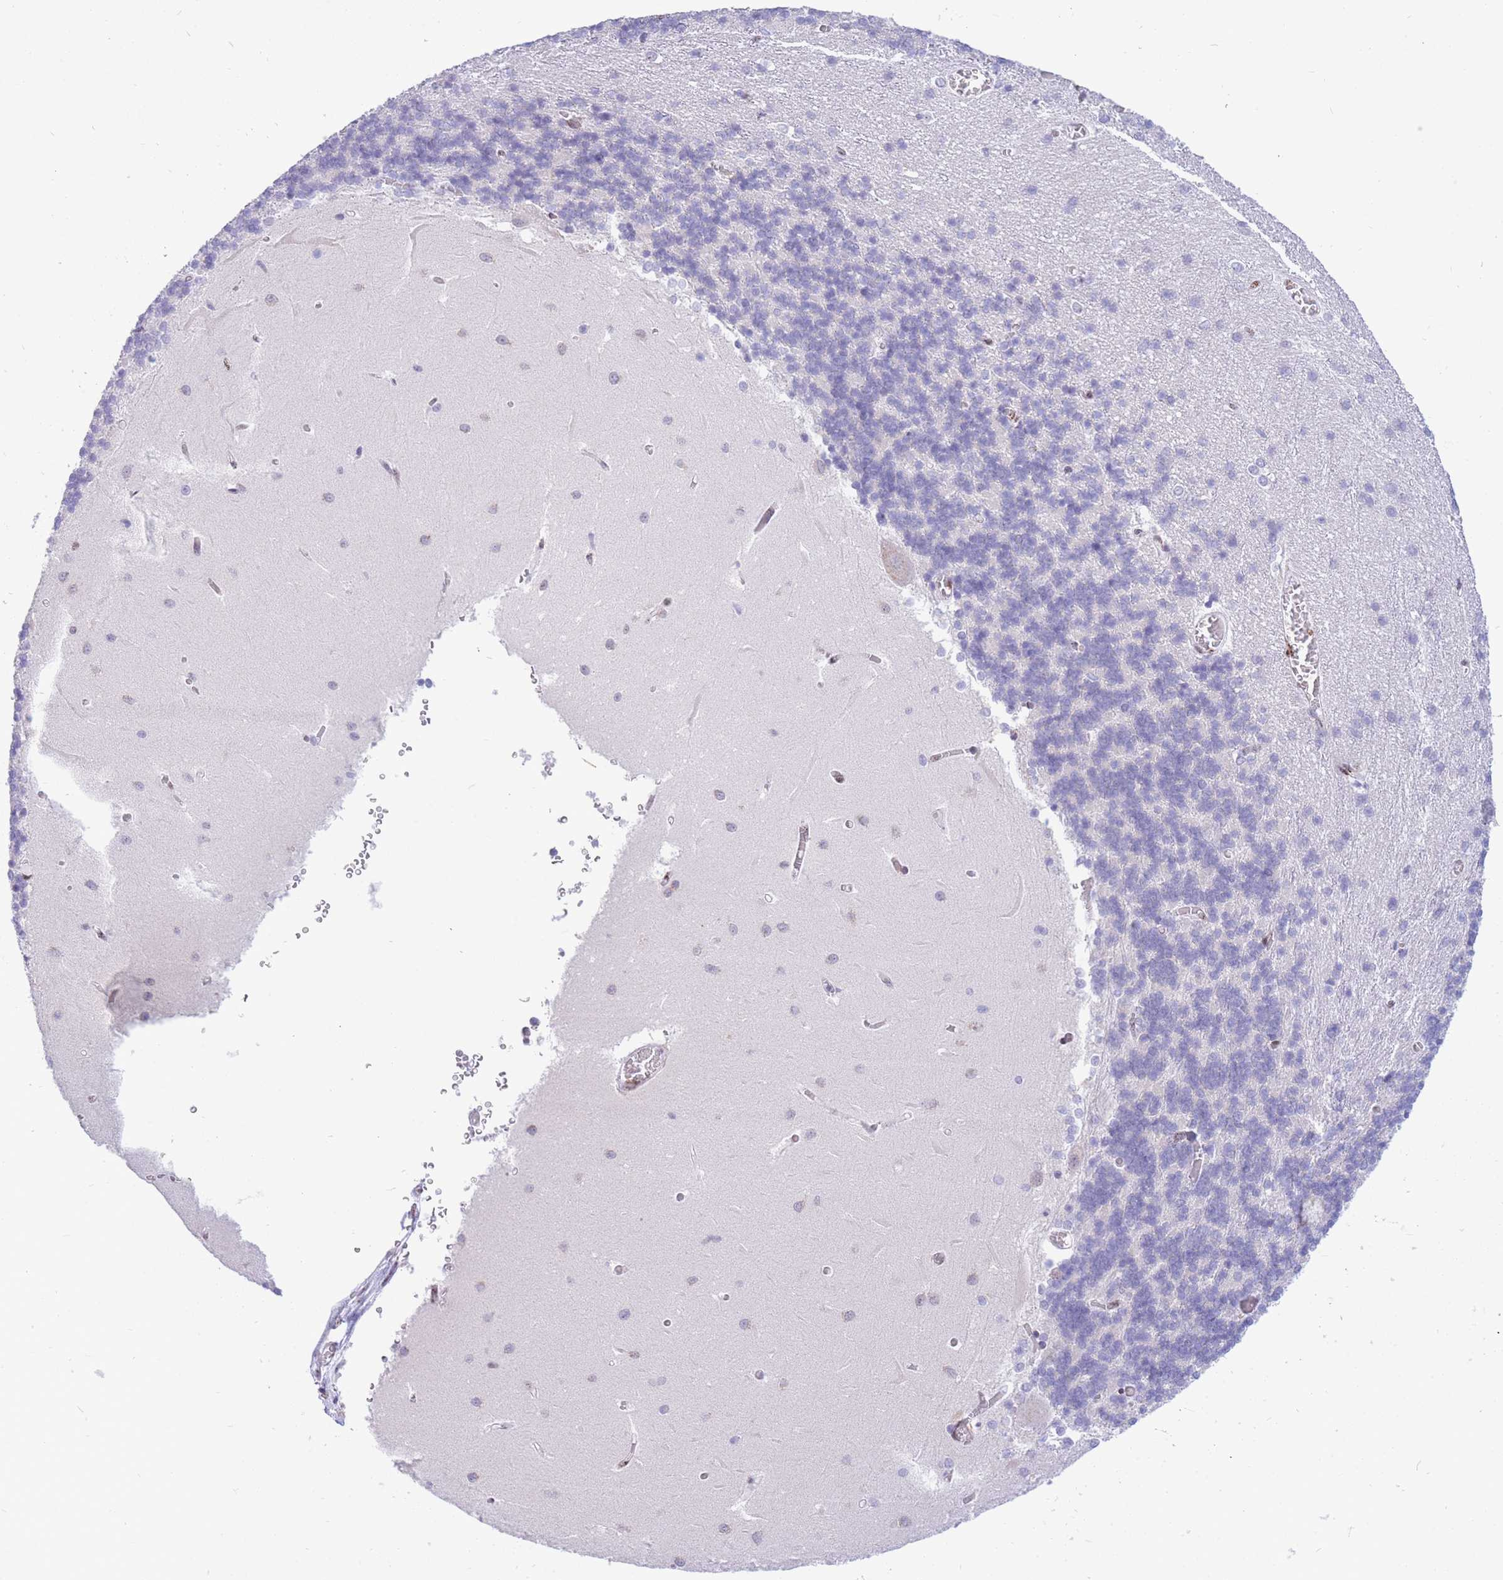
{"staining": {"intensity": "negative", "quantity": "none", "location": "none"}, "tissue": "cerebellum", "cell_type": "Cells in granular layer", "image_type": "normal", "snomed": [{"axis": "morphology", "description": "Normal tissue, NOS"}, {"axis": "topography", "description": "Cerebellum"}], "caption": "DAB immunohistochemical staining of unremarkable human cerebellum displays no significant positivity in cells in granular layer.", "gene": "FAM153A", "patient": {"sex": "male", "age": 37}}